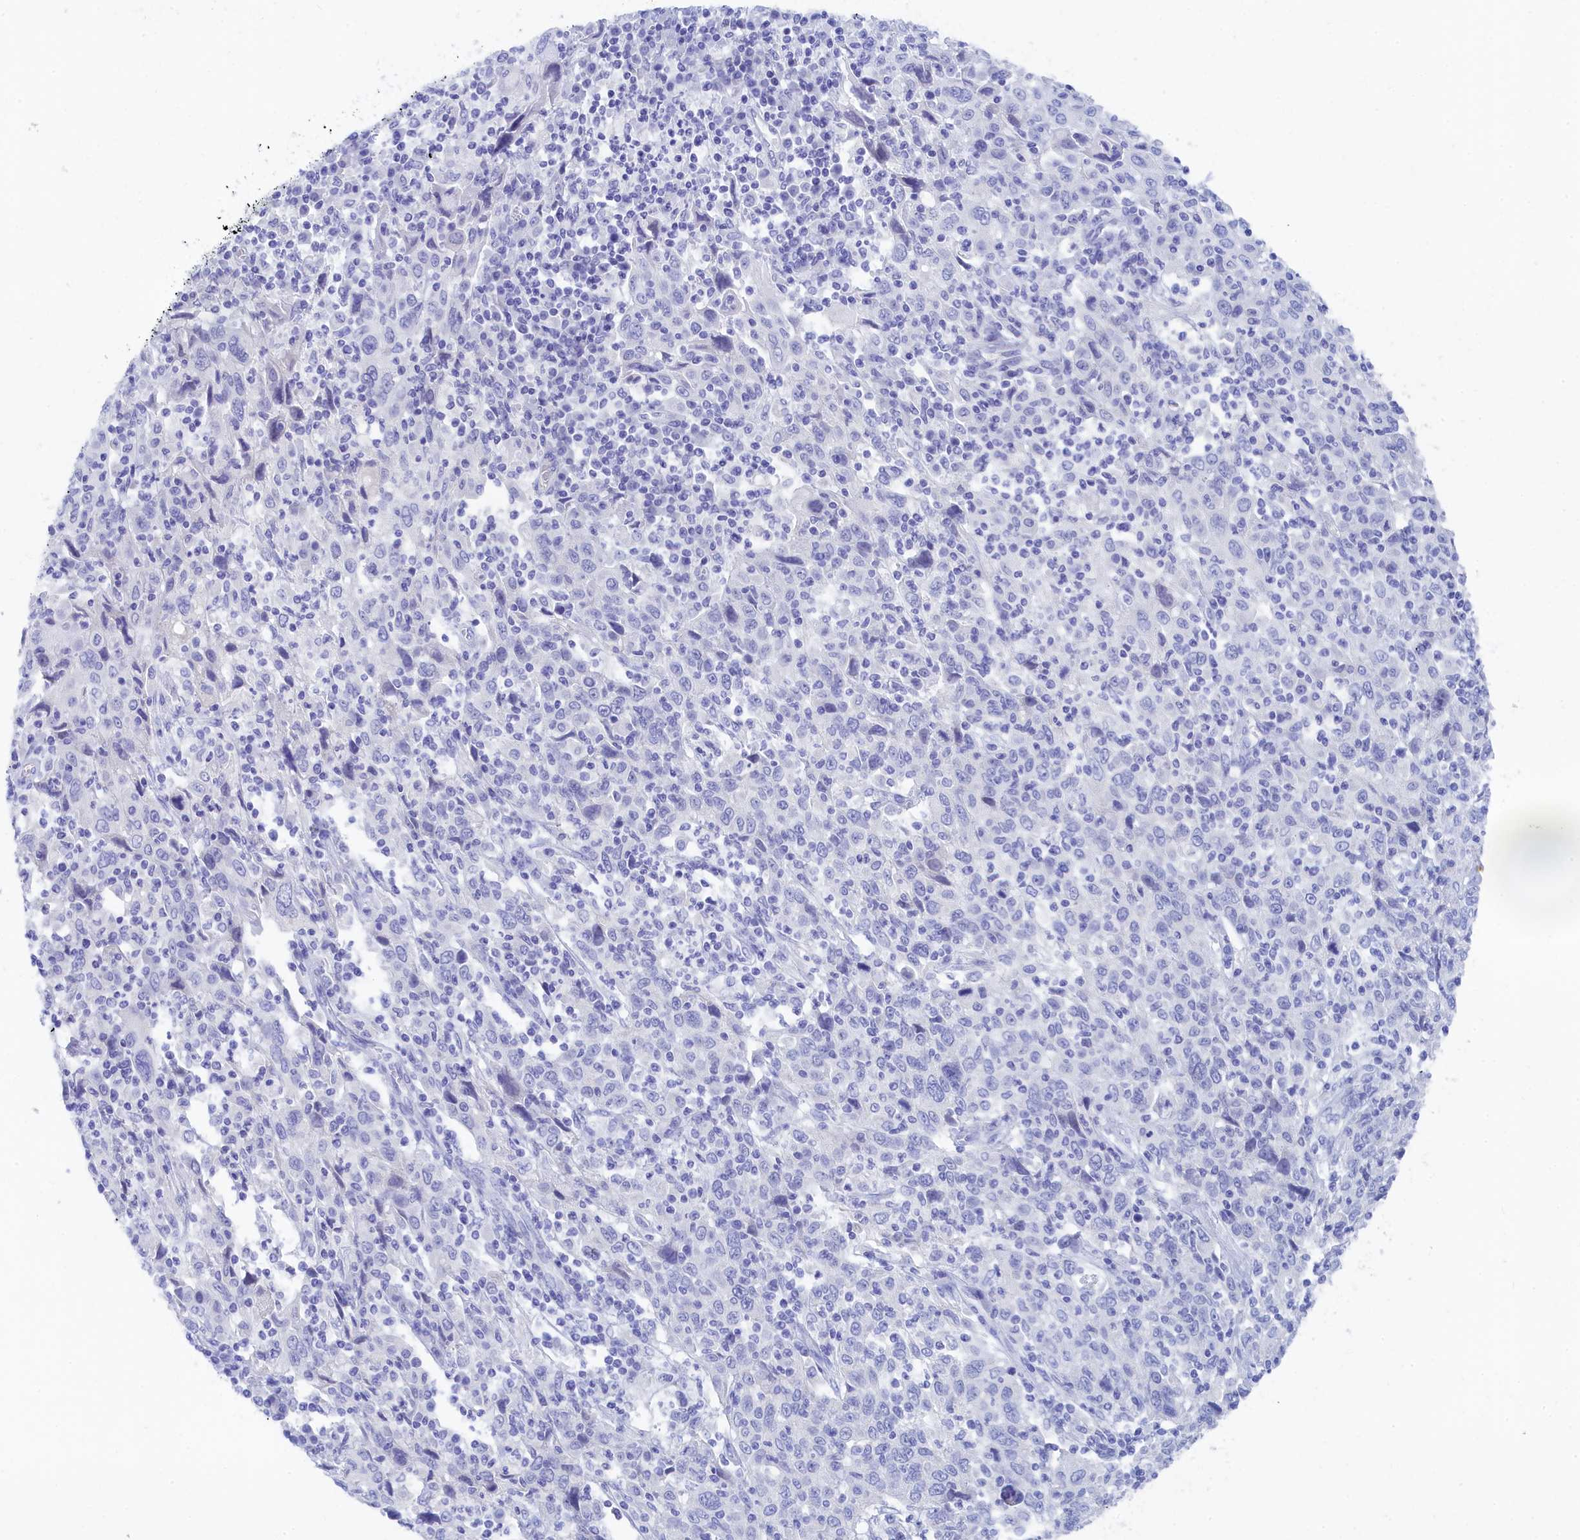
{"staining": {"intensity": "negative", "quantity": "none", "location": "none"}, "tissue": "cervical cancer", "cell_type": "Tumor cells", "image_type": "cancer", "snomed": [{"axis": "morphology", "description": "Squamous cell carcinoma, NOS"}, {"axis": "topography", "description": "Cervix"}], "caption": "Human squamous cell carcinoma (cervical) stained for a protein using IHC exhibits no expression in tumor cells.", "gene": "TRIM10", "patient": {"sex": "female", "age": 46}}